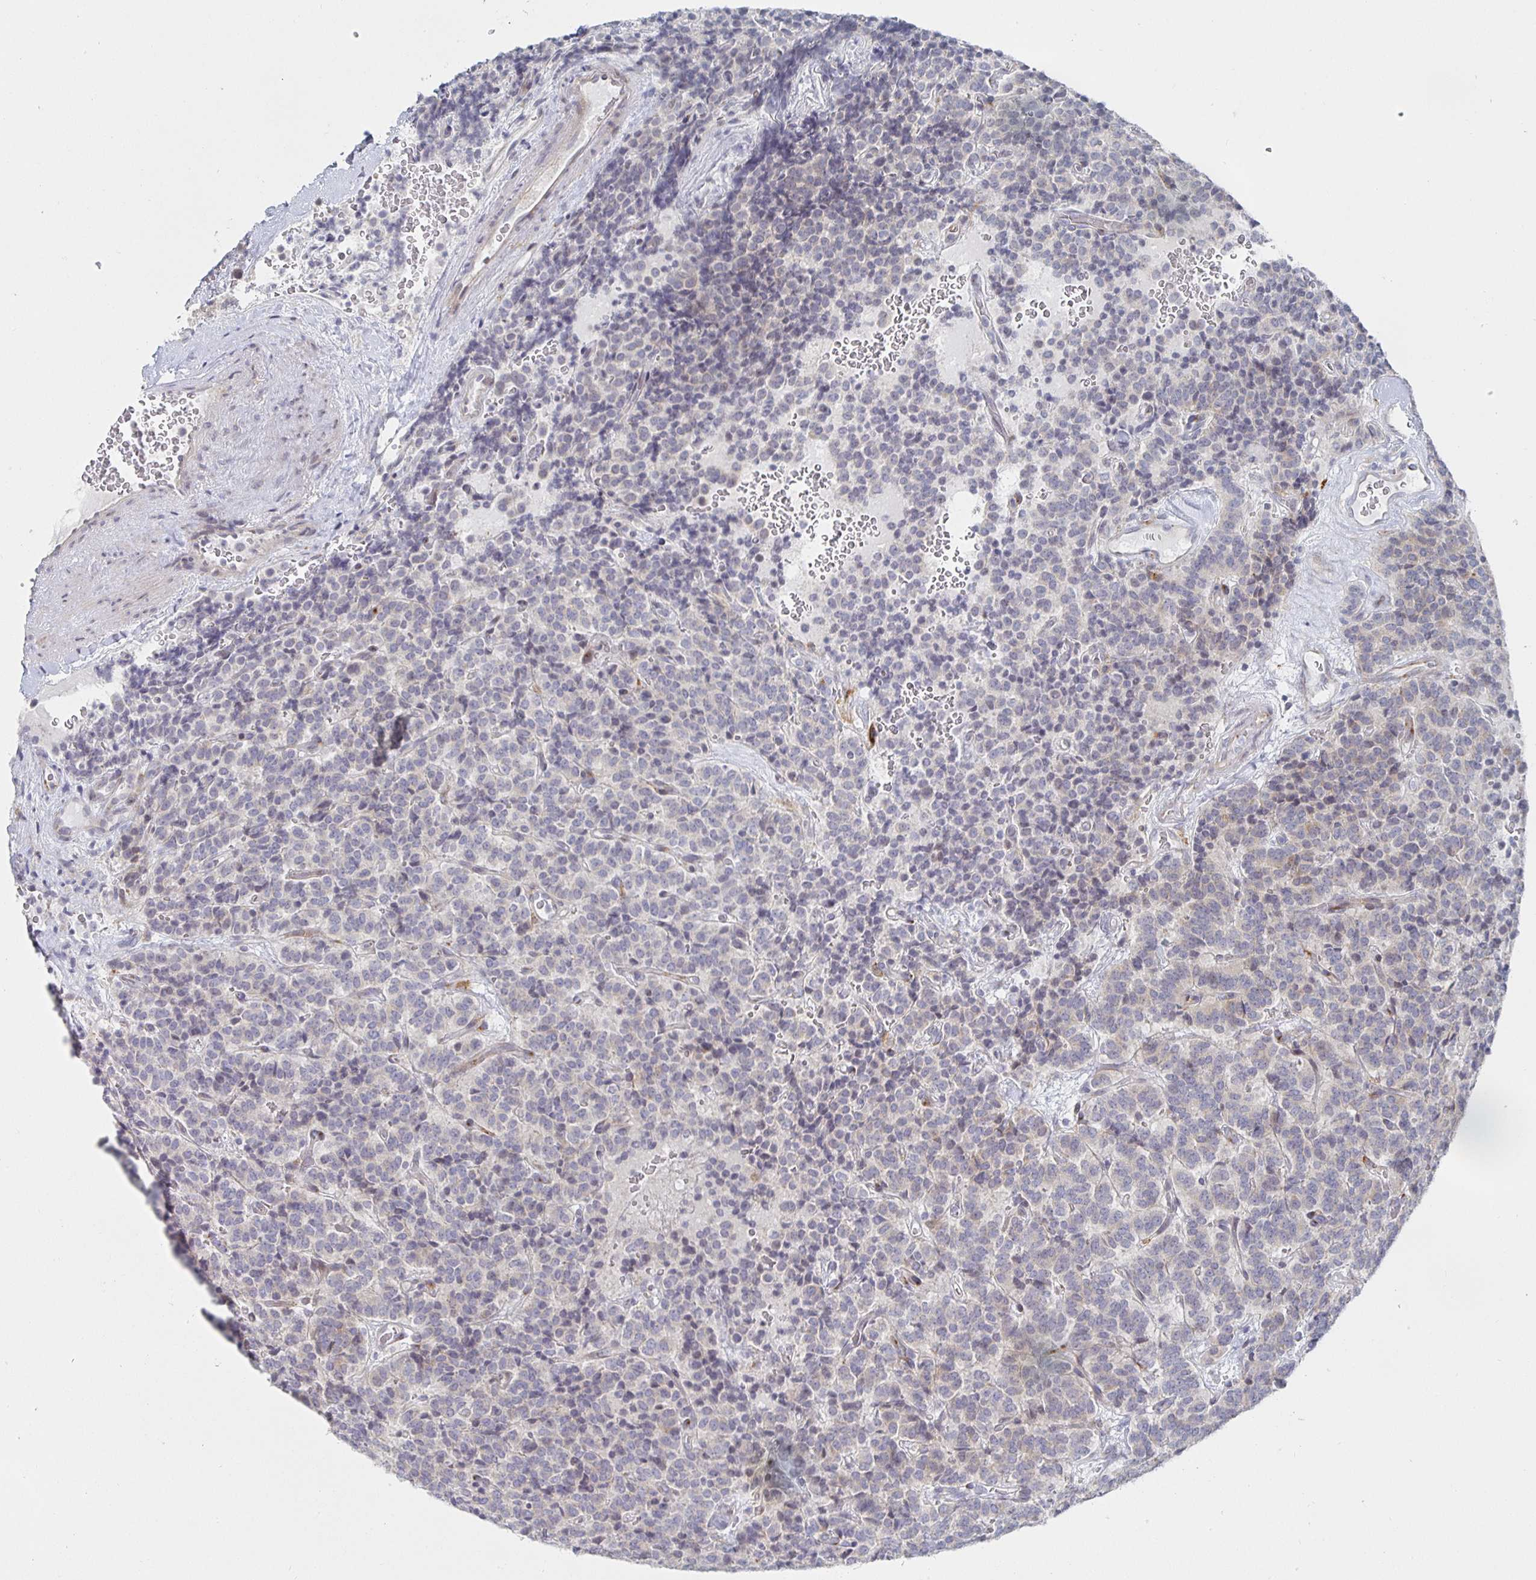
{"staining": {"intensity": "negative", "quantity": "none", "location": "none"}, "tissue": "carcinoid", "cell_type": "Tumor cells", "image_type": "cancer", "snomed": [{"axis": "morphology", "description": "Carcinoid, malignant, NOS"}, {"axis": "topography", "description": "Pancreas"}], "caption": "High magnification brightfield microscopy of carcinoid stained with DAB (brown) and counterstained with hematoxylin (blue): tumor cells show no significant positivity.", "gene": "S100G", "patient": {"sex": "male", "age": 36}}